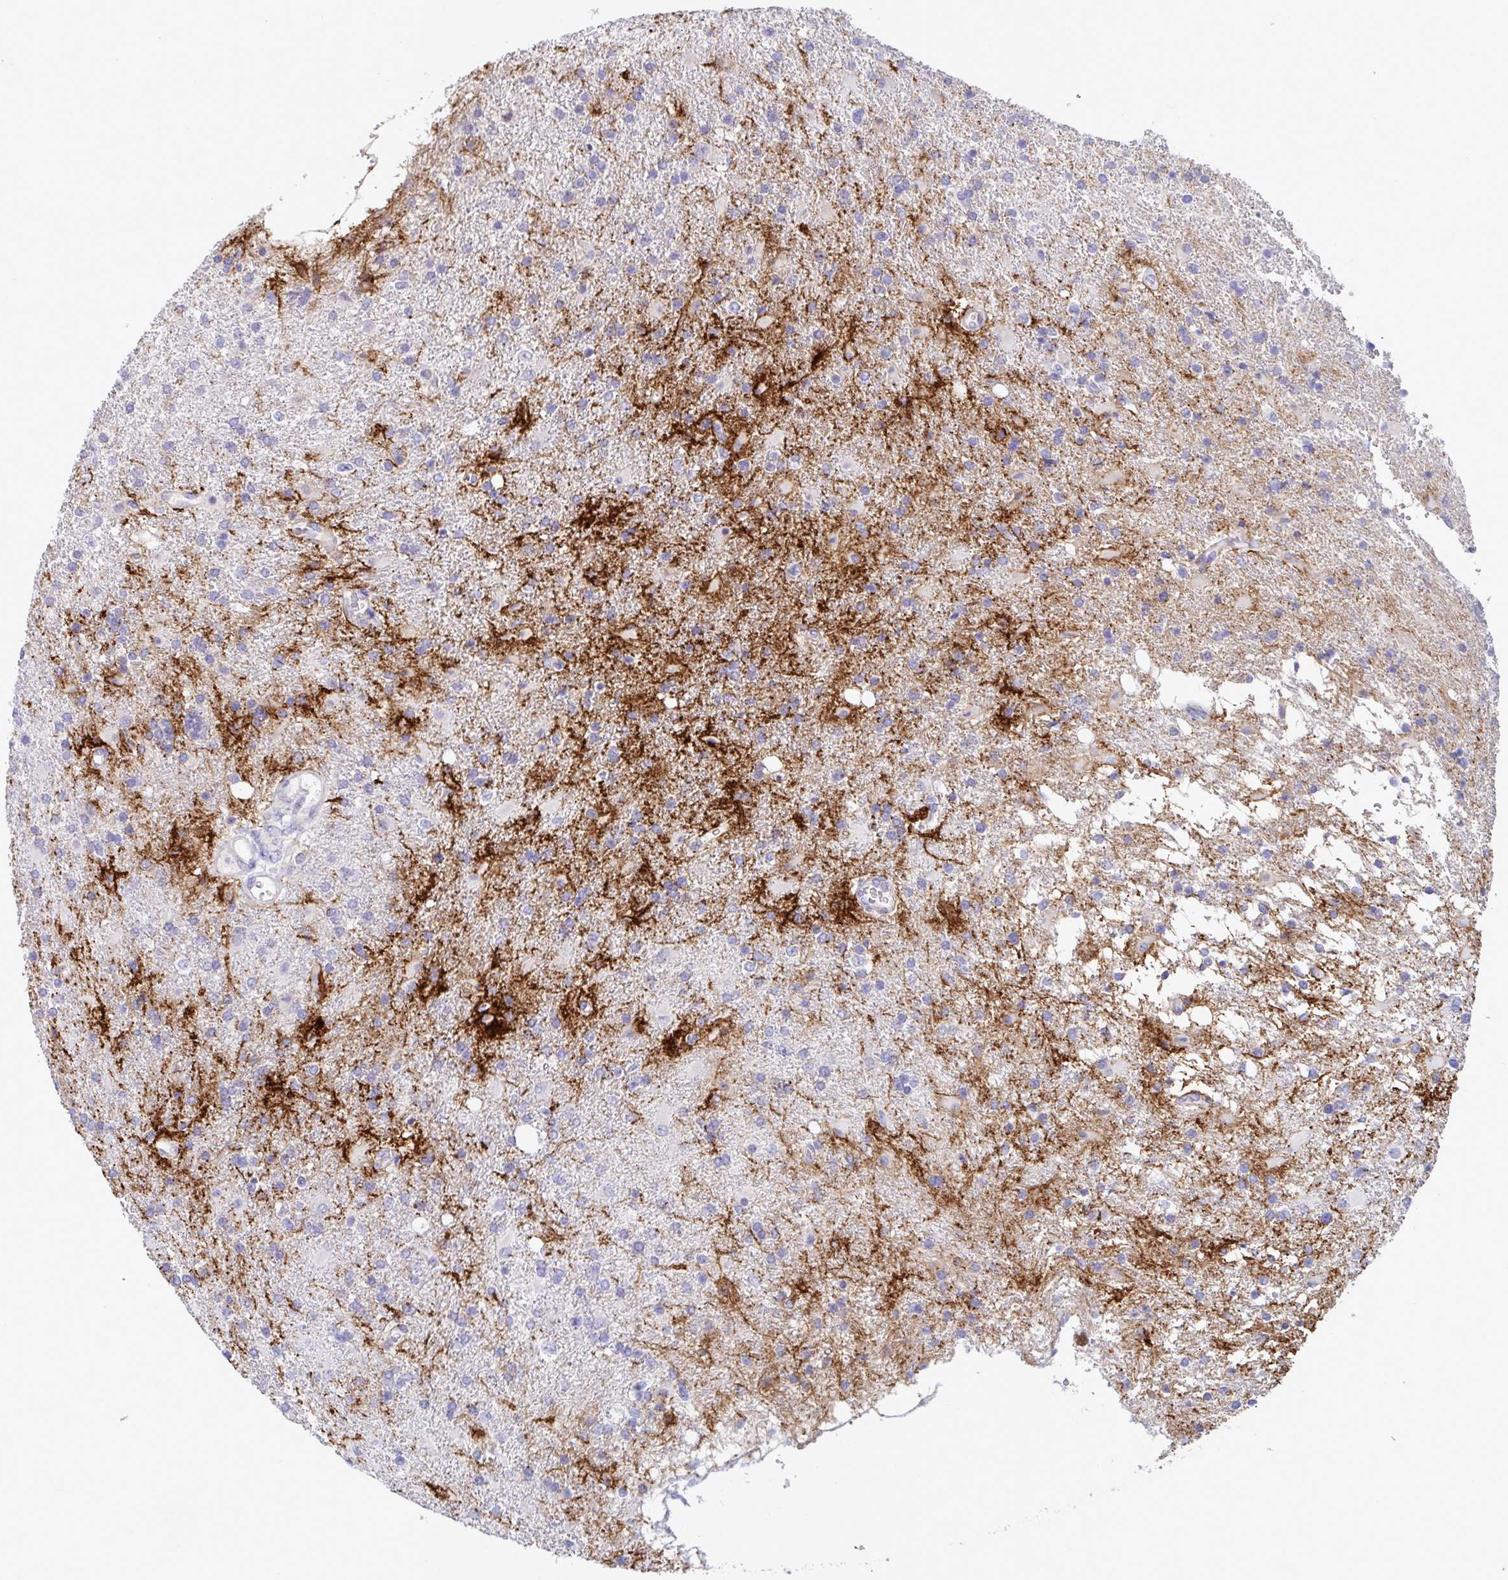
{"staining": {"intensity": "negative", "quantity": "none", "location": "none"}, "tissue": "glioma", "cell_type": "Tumor cells", "image_type": "cancer", "snomed": [{"axis": "morphology", "description": "Glioma, malignant, High grade"}, {"axis": "topography", "description": "Brain"}], "caption": "Immunohistochemistry (IHC) of glioma displays no positivity in tumor cells.", "gene": "TAS2R38", "patient": {"sex": "male", "age": 56}}